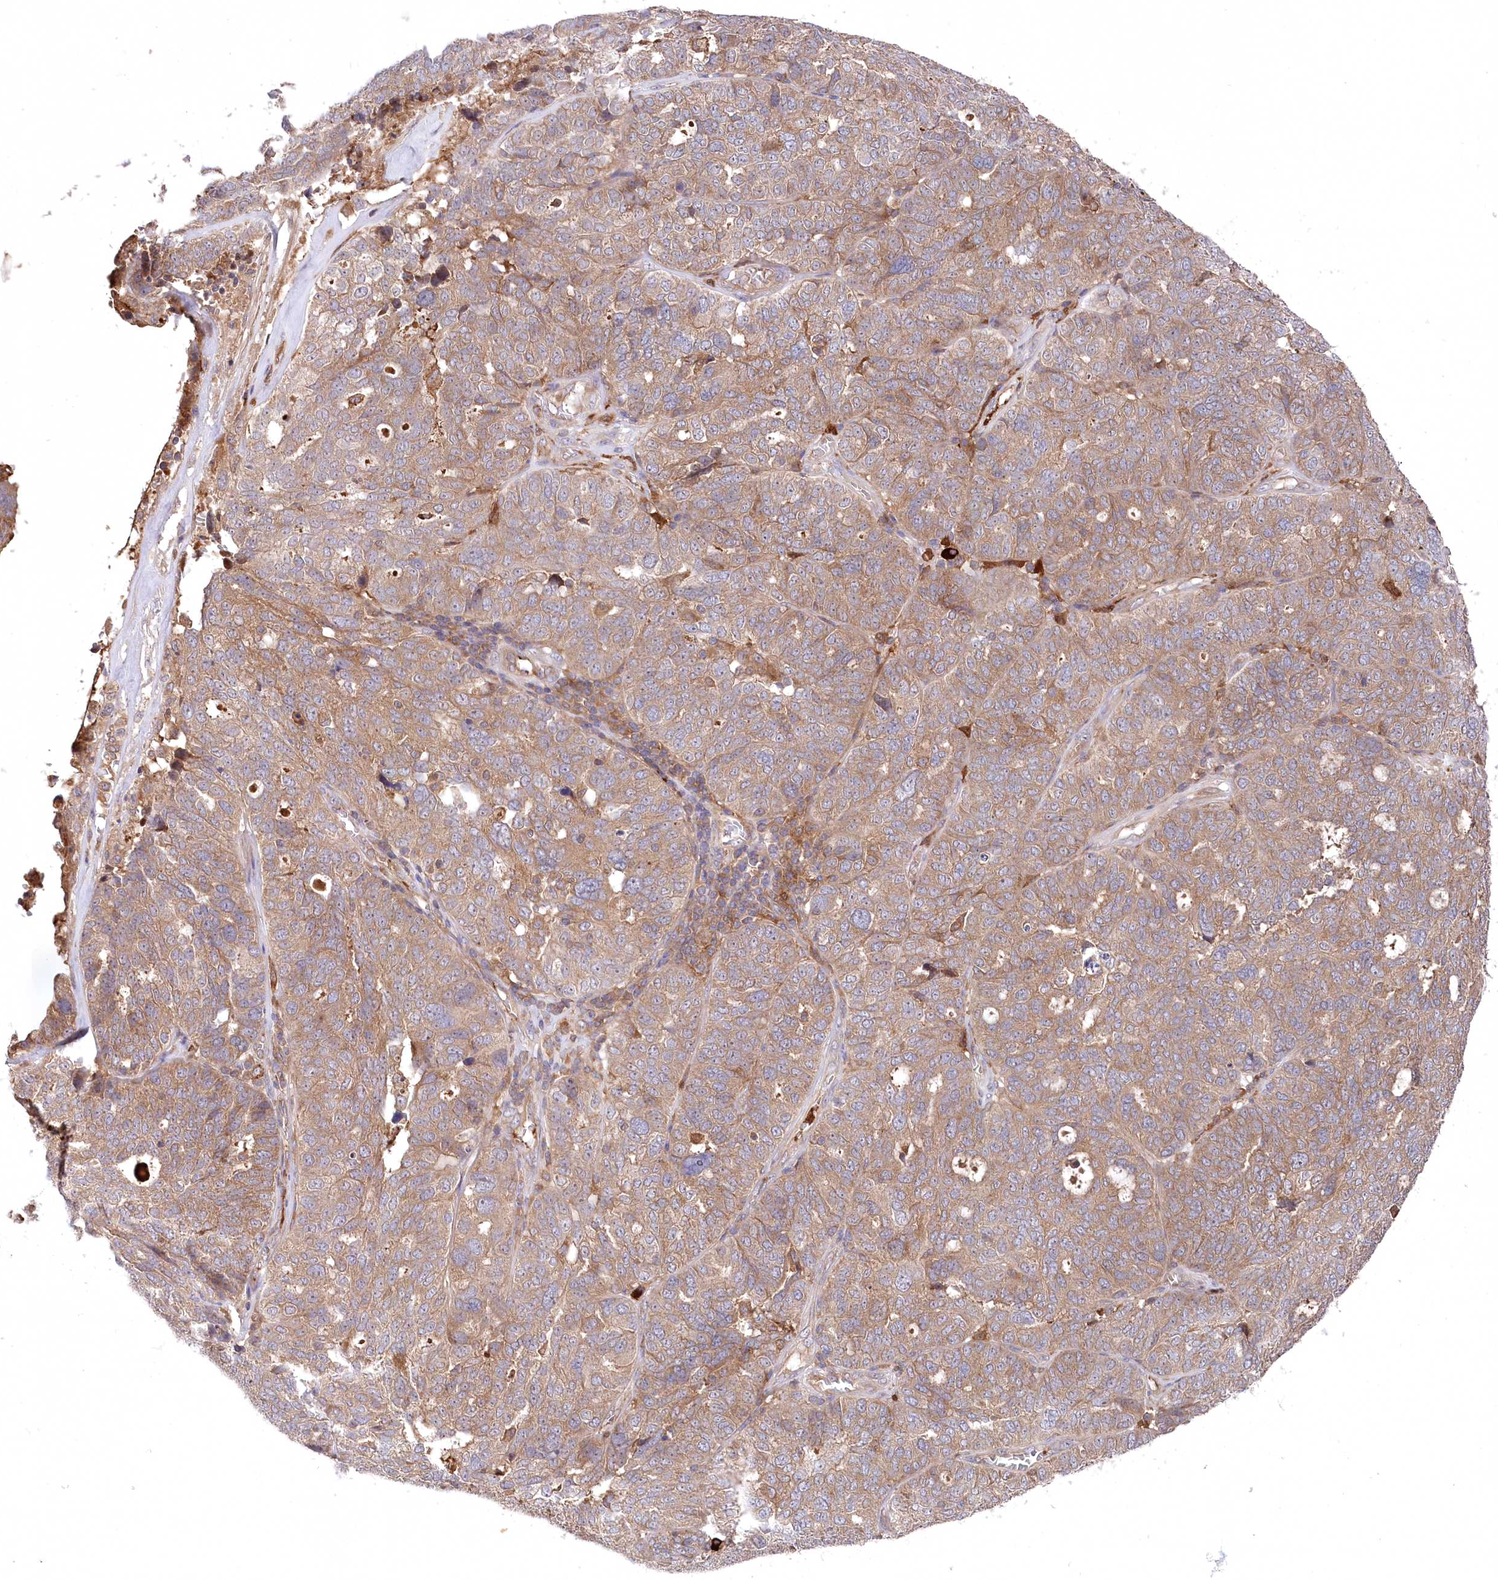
{"staining": {"intensity": "moderate", "quantity": ">75%", "location": "cytoplasmic/membranous"}, "tissue": "ovarian cancer", "cell_type": "Tumor cells", "image_type": "cancer", "snomed": [{"axis": "morphology", "description": "Cystadenocarcinoma, serous, NOS"}, {"axis": "topography", "description": "Ovary"}], "caption": "Human ovarian cancer stained with a protein marker shows moderate staining in tumor cells.", "gene": "PPP1R21", "patient": {"sex": "female", "age": 59}}